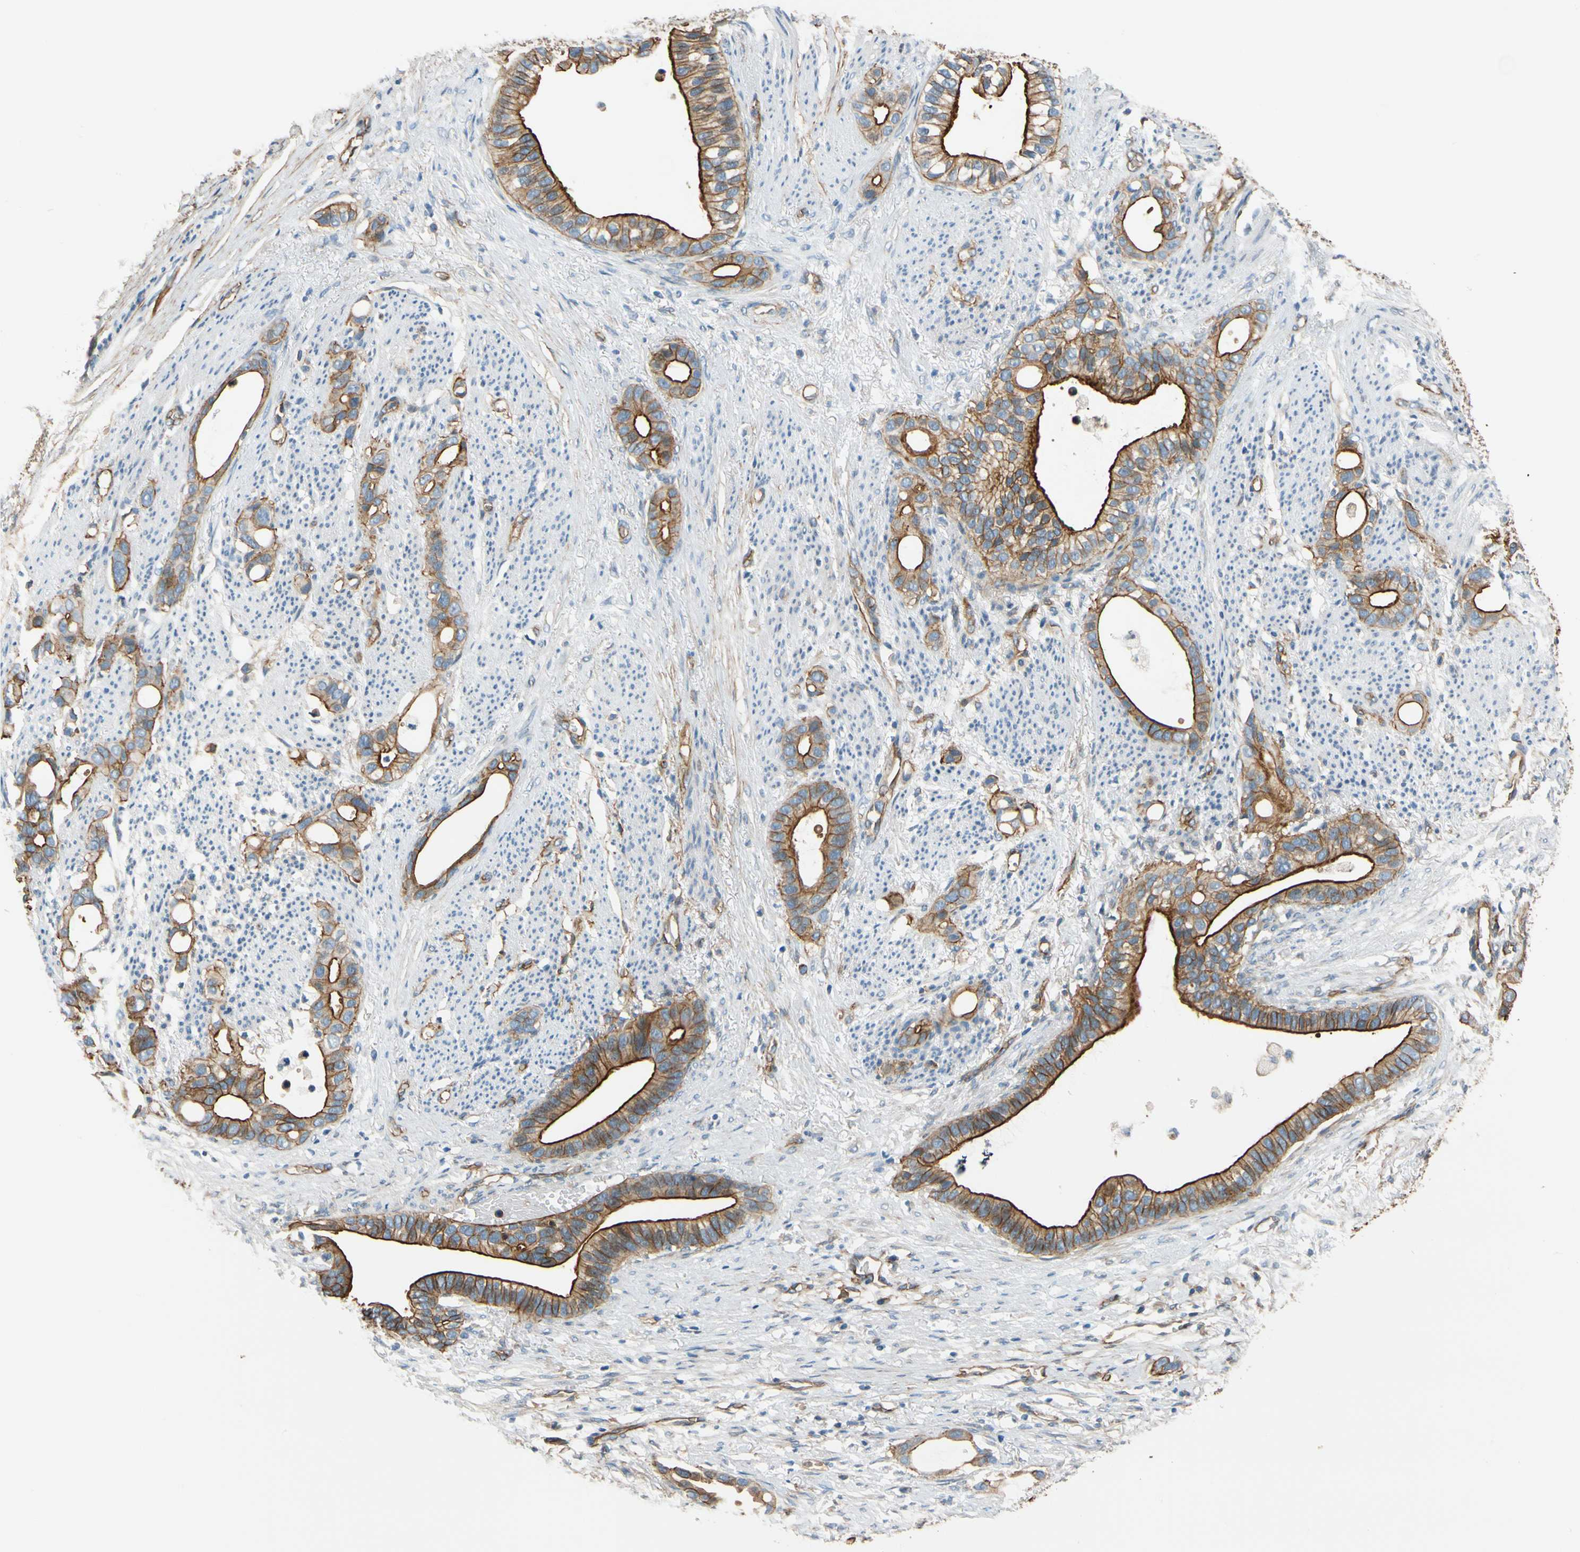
{"staining": {"intensity": "strong", "quantity": ">75%", "location": "cytoplasmic/membranous"}, "tissue": "stomach cancer", "cell_type": "Tumor cells", "image_type": "cancer", "snomed": [{"axis": "morphology", "description": "Adenocarcinoma, NOS"}, {"axis": "topography", "description": "Stomach"}], "caption": "Stomach cancer stained with DAB immunohistochemistry (IHC) shows high levels of strong cytoplasmic/membranous positivity in about >75% of tumor cells. The staining is performed using DAB brown chromogen to label protein expression. The nuclei are counter-stained blue using hematoxylin.", "gene": "SPTAN1", "patient": {"sex": "female", "age": 75}}